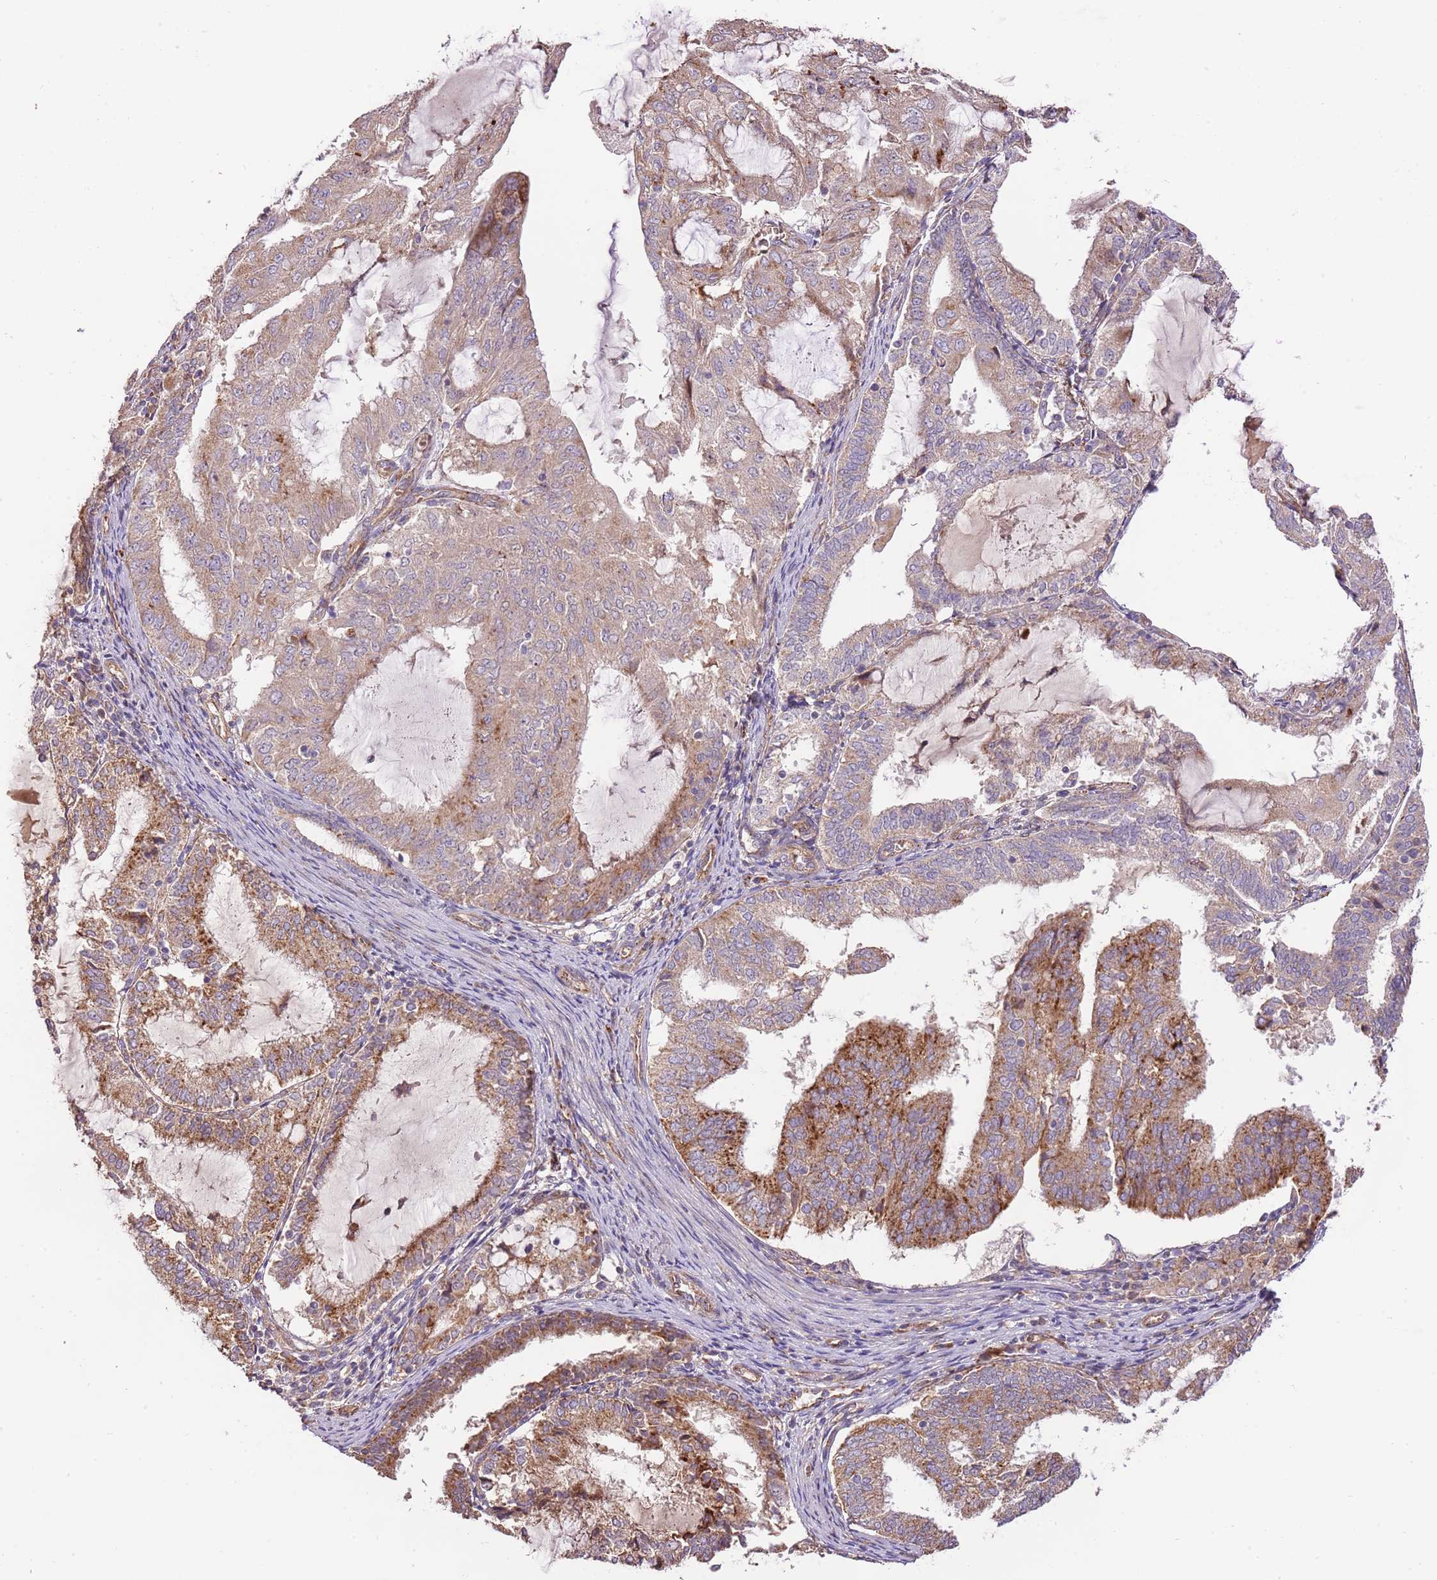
{"staining": {"intensity": "moderate", "quantity": ">75%", "location": "cytoplasmic/membranous"}, "tissue": "endometrial cancer", "cell_type": "Tumor cells", "image_type": "cancer", "snomed": [{"axis": "morphology", "description": "Adenocarcinoma, NOS"}, {"axis": "topography", "description": "Endometrium"}], "caption": "Immunohistochemistry (IHC) of endometrial adenocarcinoma reveals medium levels of moderate cytoplasmic/membranous positivity in approximately >75% of tumor cells.", "gene": "DOCK6", "patient": {"sex": "female", "age": 81}}